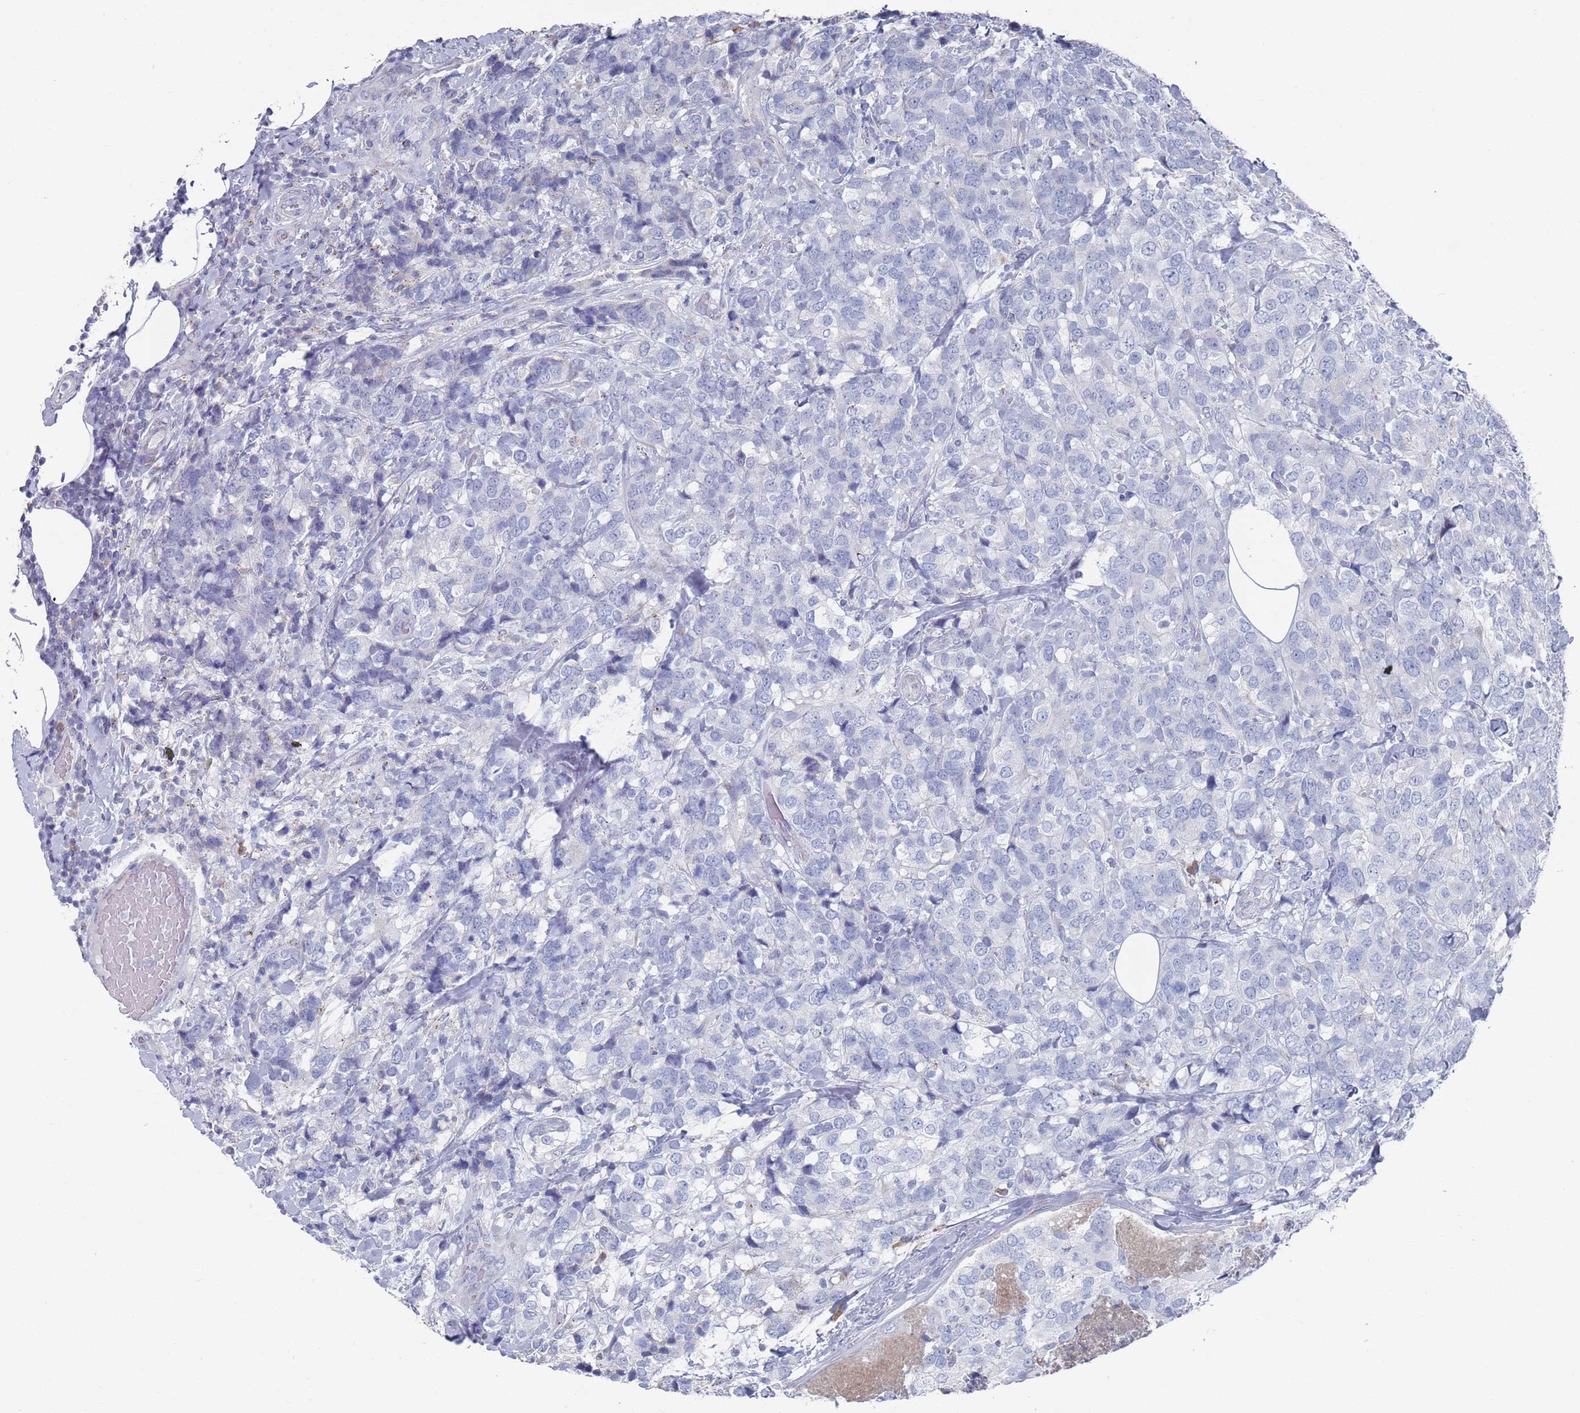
{"staining": {"intensity": "negative", "quantity": "none", "location": "none"}, "tissue": "breast cancer", "cell_type": "Tumor cells", "image_type": "cancer", "snomed": [{"axis": "morphology", "description": "Lobular carcinoma"}, {"axis": "topography", "description": "Breast"}], "caption": "Immunohistochemical staining of lobular carcinoma (breast) reveals no significant staining in tumor cells.", "gene": "MAT1A", "patient": {"sex": "female", "age": 59}}